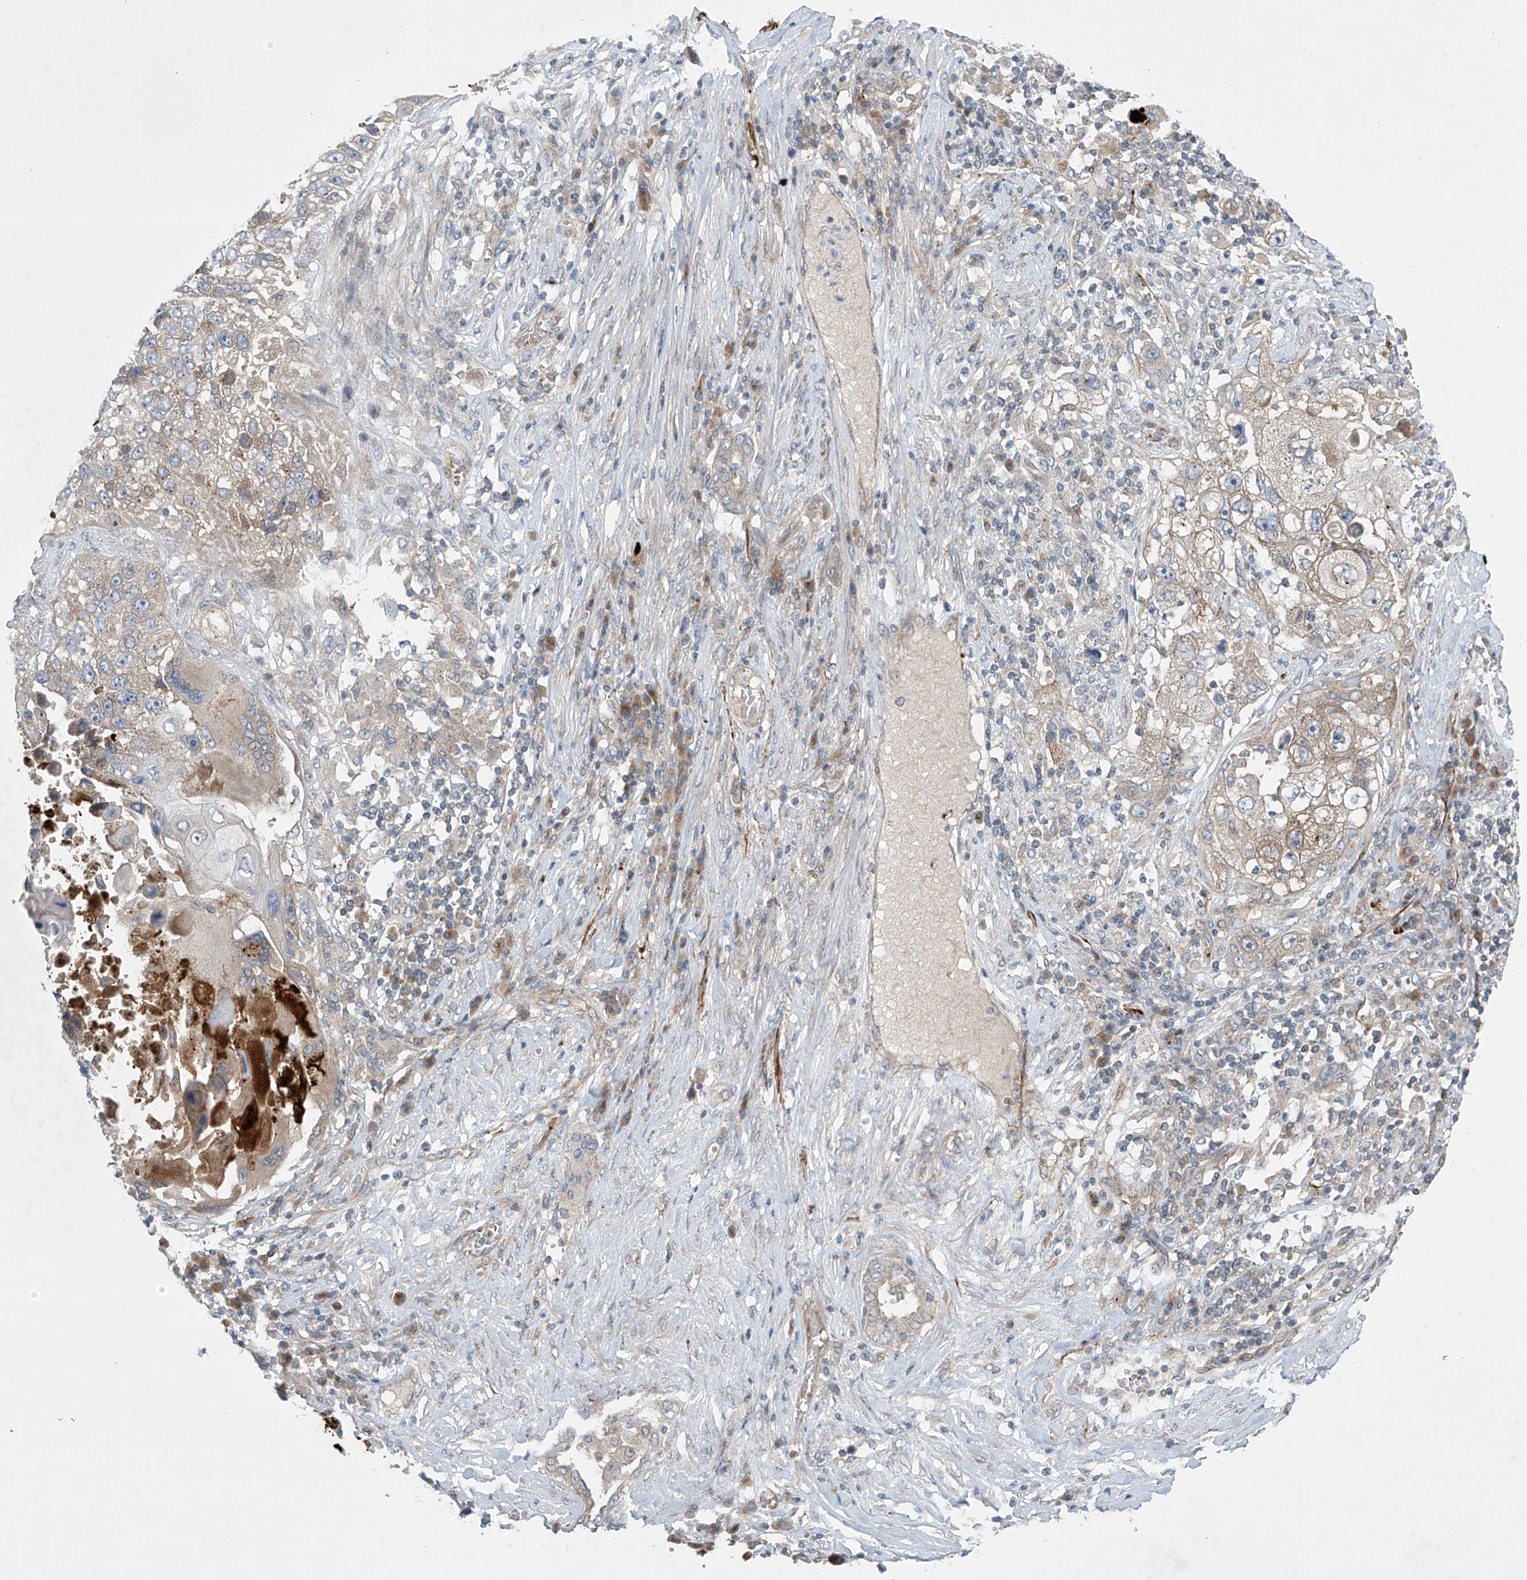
{"staining": {"intensity": "moderate", "quantity": ">75%", "location": "cytoplasmic/membranous"}, "tissue": "lung cancer", "cell_type": "Tumor cells", "image_type": "cancer", "snomed": [{"axis": "morphology", "description": "Squamous cell carcinoma, NOS"}, {"axis": "topography", "description": "Lung"}], "caption": "Immunohistochemistry (IHC) micrograph of neoplastic tissue: lung squamous cell carcinoma stained using immunohistochemistry (IHC) exhibits medium levels of moderate protein expression localized specifically in the cytoplasmic/membranous of tumor cells, appearing as a cytoplasmic/membranous brown color.", "gene": "TJAP1", "patient": {"sex": "male", "age": 61}}